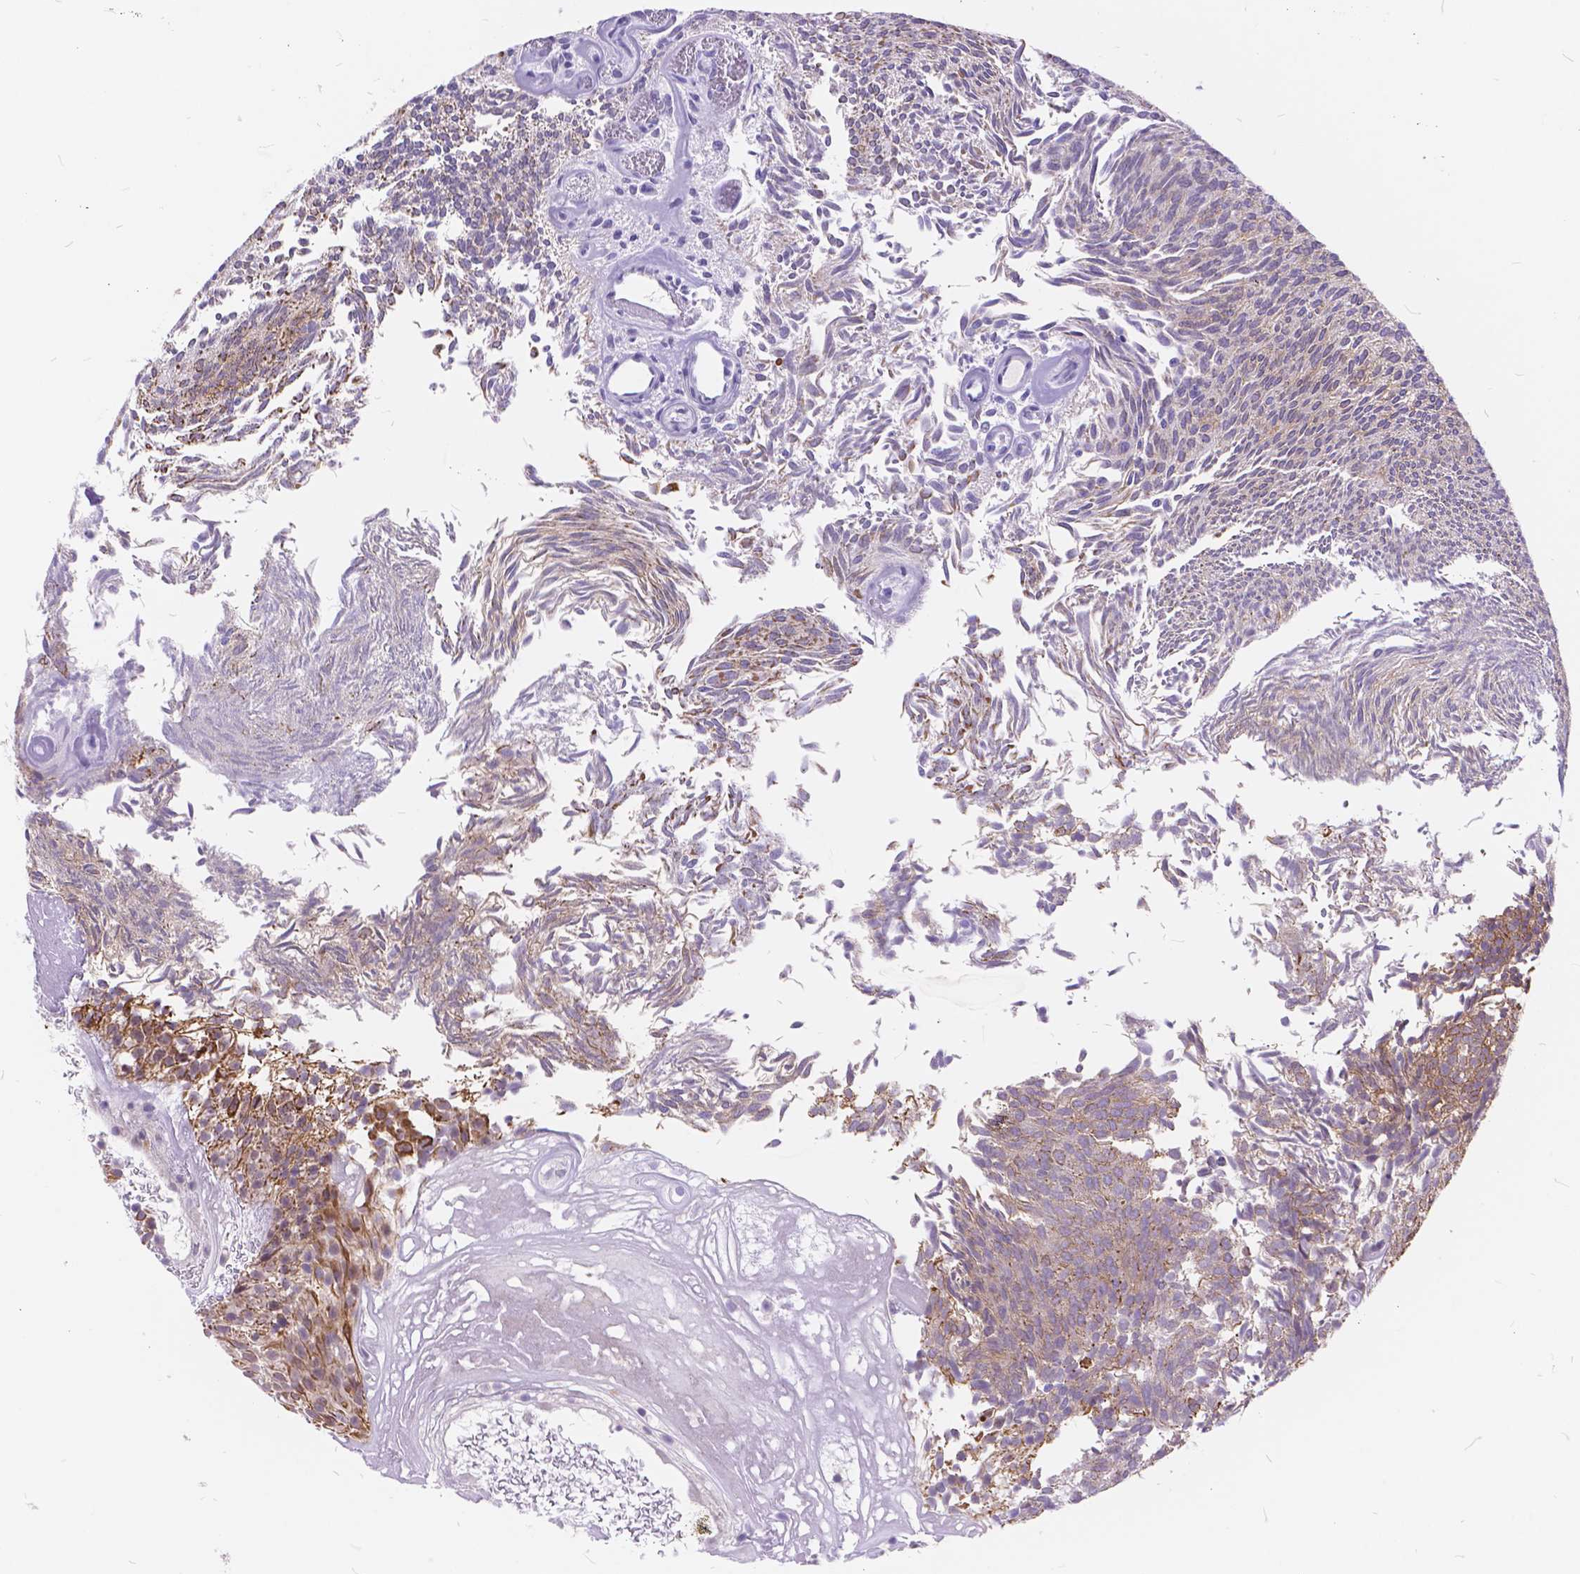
{"staining": {"intensity": "moderate", "quantity": ">75%", "location": "cytoplasmic/membranous"}, "tissue": "urothelial cancer", "cell_type": "Tumor cells", "image_type": "cancer", "snomed": [{"axis": "morphology", "description": "Urothelial carcinoma, Low grade"}, {"axis": "topography", "description": "Urinary bladder"}], "caption": "Protein staining demonstrates moderate cytoplasmic/membranous positivity in about >75% of tumor cells in low-grade urothelial carcinoma.", "gene": "MAN2C1", "patient": {"sex": "male", "age": 77}}